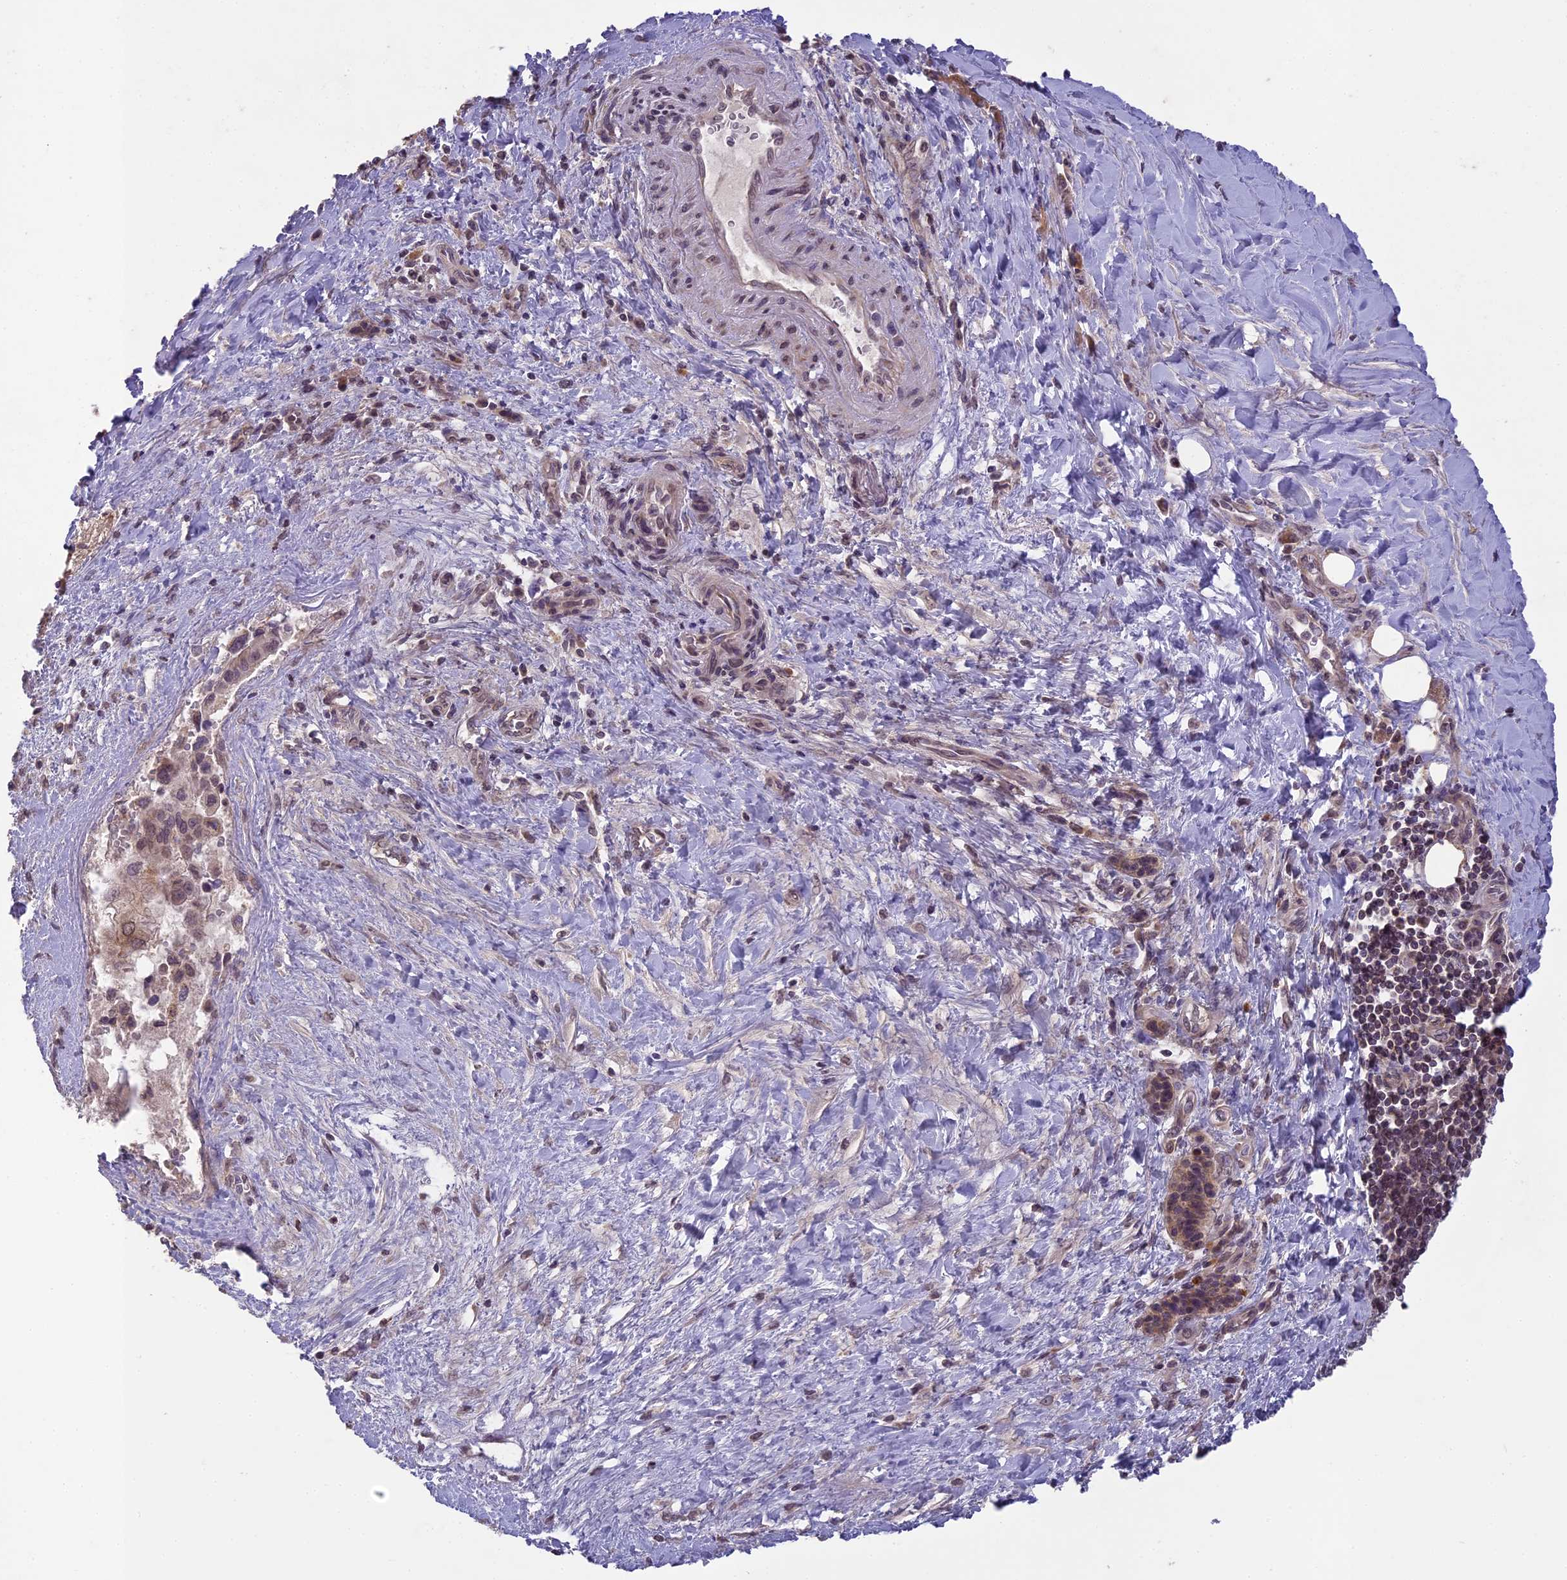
{"staining": {"intensity": "moderate", "quantity": ">75%", "location": "cytoplasmic/membranous,nuclear"}, "tissue": "pancreatic cancer", "cell_type": "Tumor cells", "image_type": "cancer", "snomed": [{"axis": "morphology", "description": "Adenocarcinoma, NOS"}, {"axis": "topography", "description": "Pancreas"}], "caption": "Immunohistochemistry (IHC) (DAB) staining of pancreatic adenocarcinoma exhibits moderate cytoplasmic/membranous and nuclear protein staining in approximately >75% of tumor cells. Nuclei are stained in blue.", "gene": "ERG28", "patient": {"sex": "male", "age": 51}}